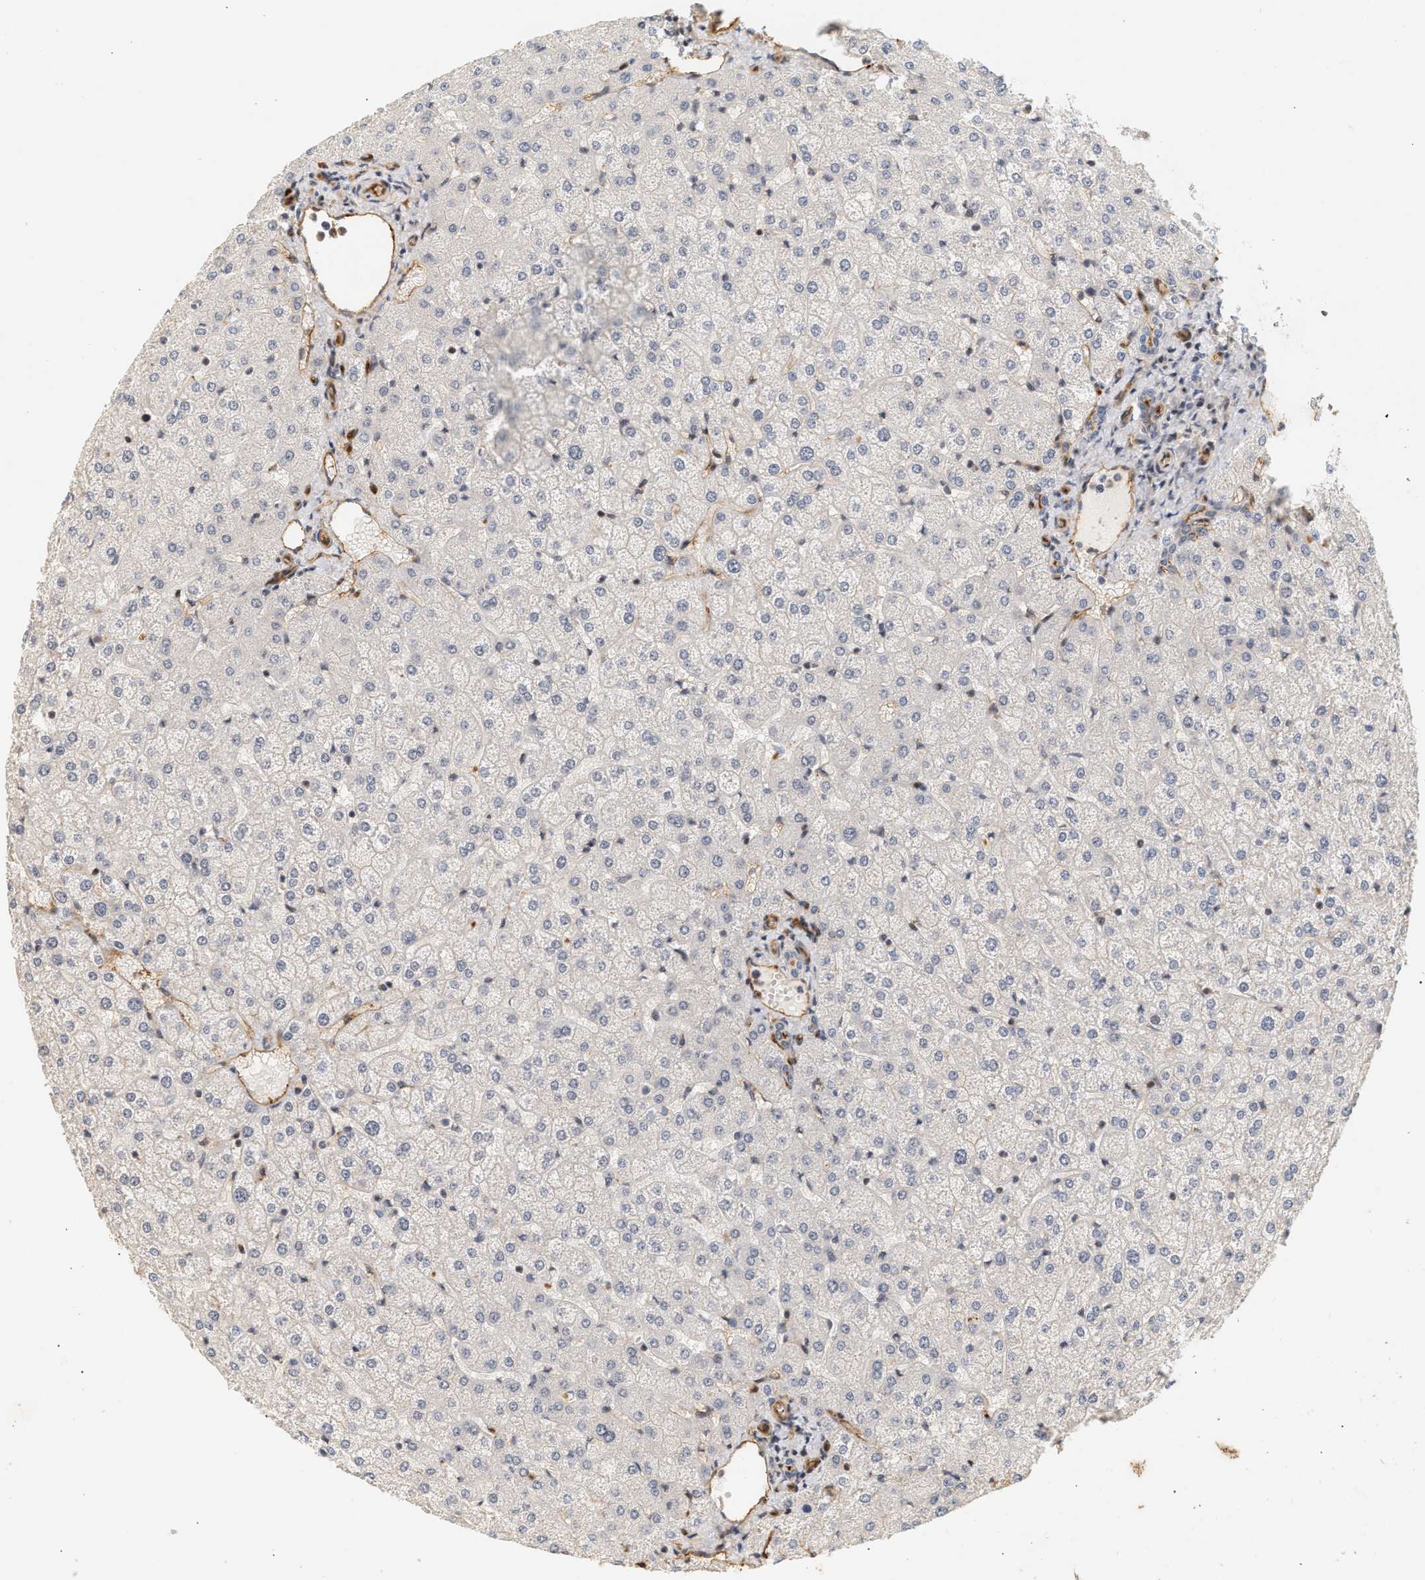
{"staining": {"intensity": "moderate", "quantity": "<25%", "location": "cytoplasmic/membranous"}, "tissue": "liver", "cell_type": "Cholangiocytes", "image_type": "normal", "snomed": [{"axis": "morphology", "description": "Normal tissue, NOS"}, {"axis": "topography", "description": "Liver"}], "caption": "Cholangiocytes show low levels of moderate cytoplasmic/membranous staining in approximately <25% of cells in benign human liver.", "gene": "PLXND1", "patient": {"sex": "female", "age": 32}}